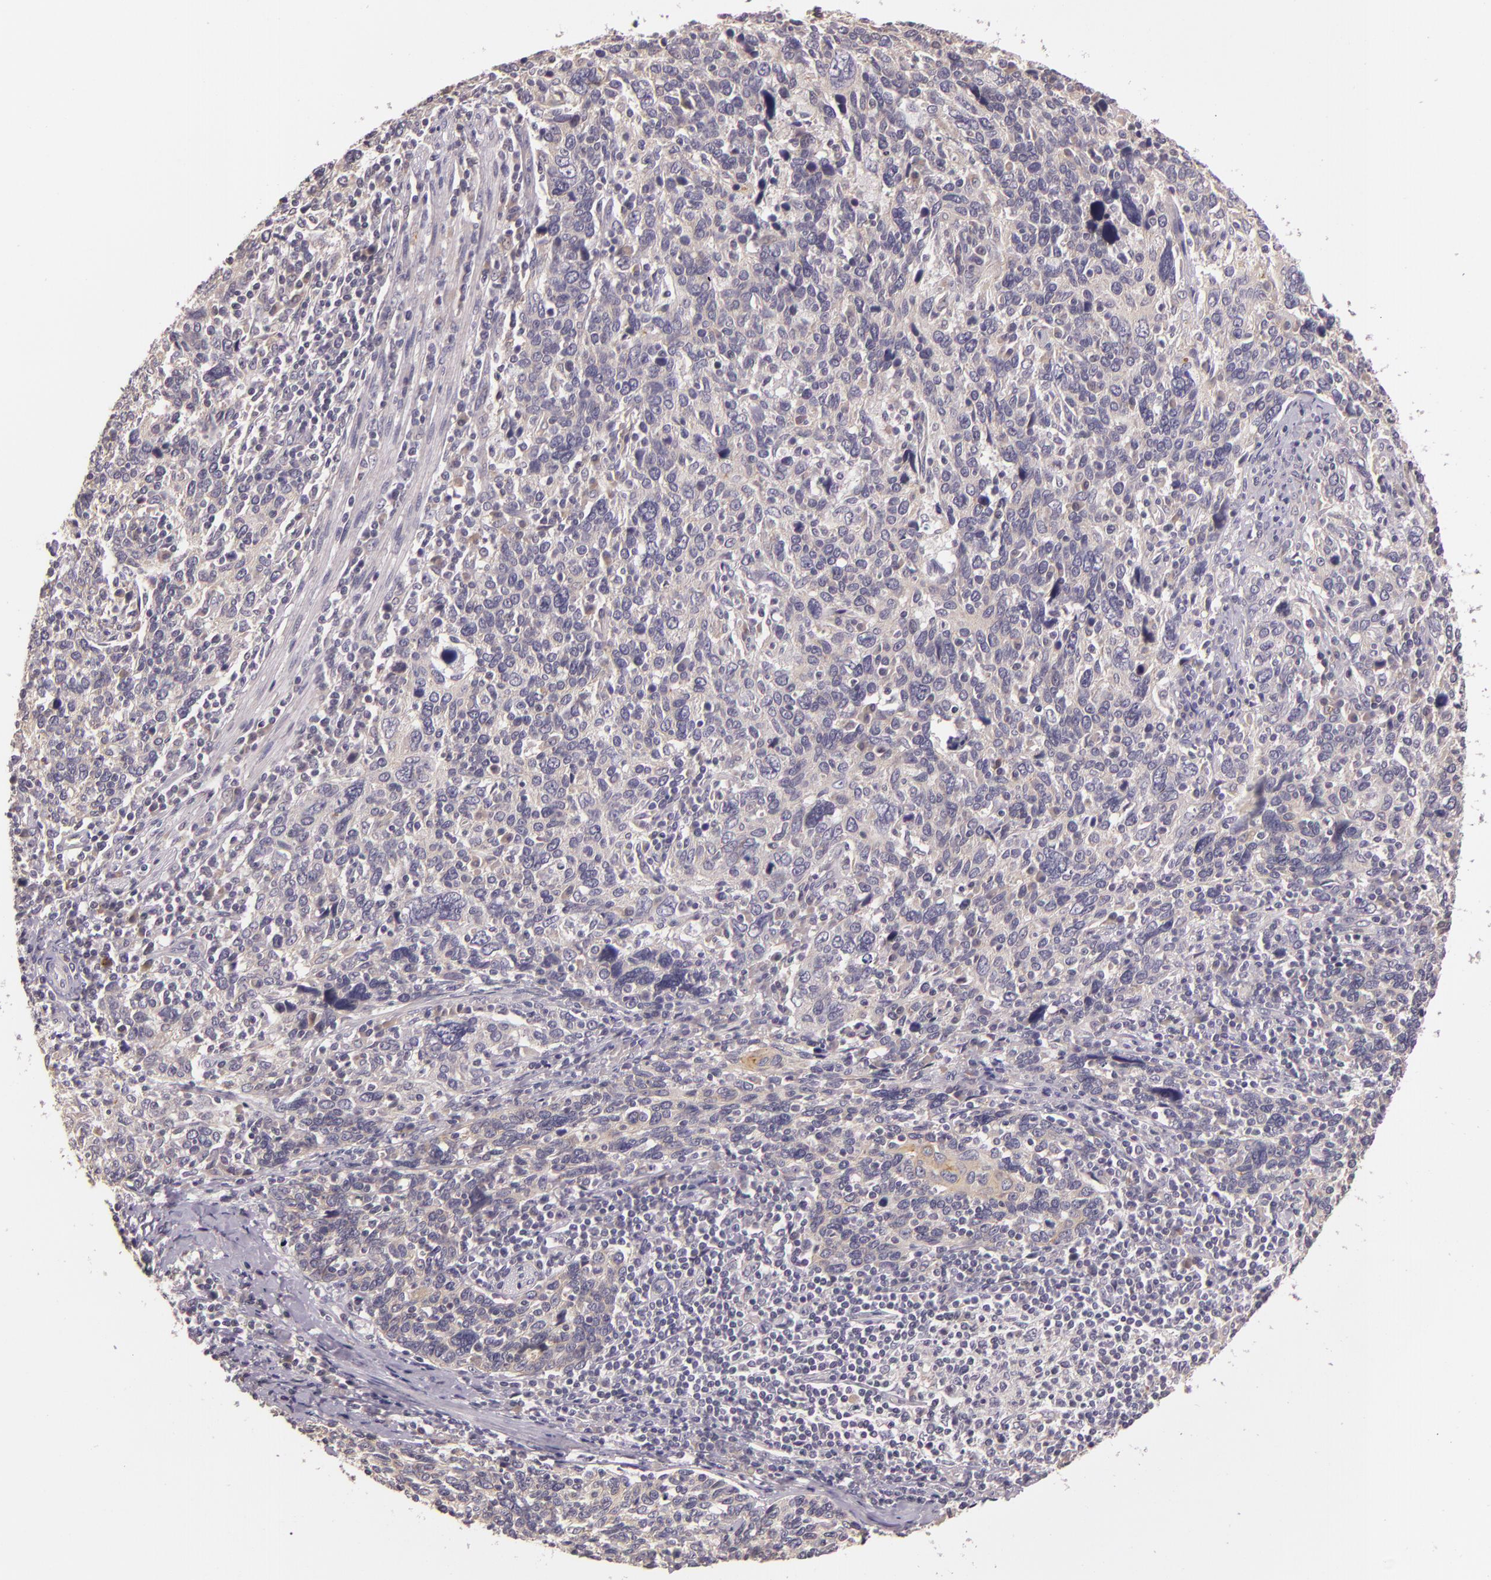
{"staining": {"intensity": "negative", "quantity": "none", "location": "none"}, "tissue": "cervical cancer", "cell_type": "Tumor cells", "image_type": "cancer", "snomed": [{"axis": "morphology", "description": "Squamous cell carcinoma, NOS"}, {"axis": "topography", "description": "Cervix"}], "caption": "Cervical squamous cell carcinoma was stained to show a protein in brown. There is no significant staining in tumor cells. (DAB immunohistochemistry (IHC), high magnification).", "gene": "ARMH4", "patient": {"sex": "female", "age": 41}}